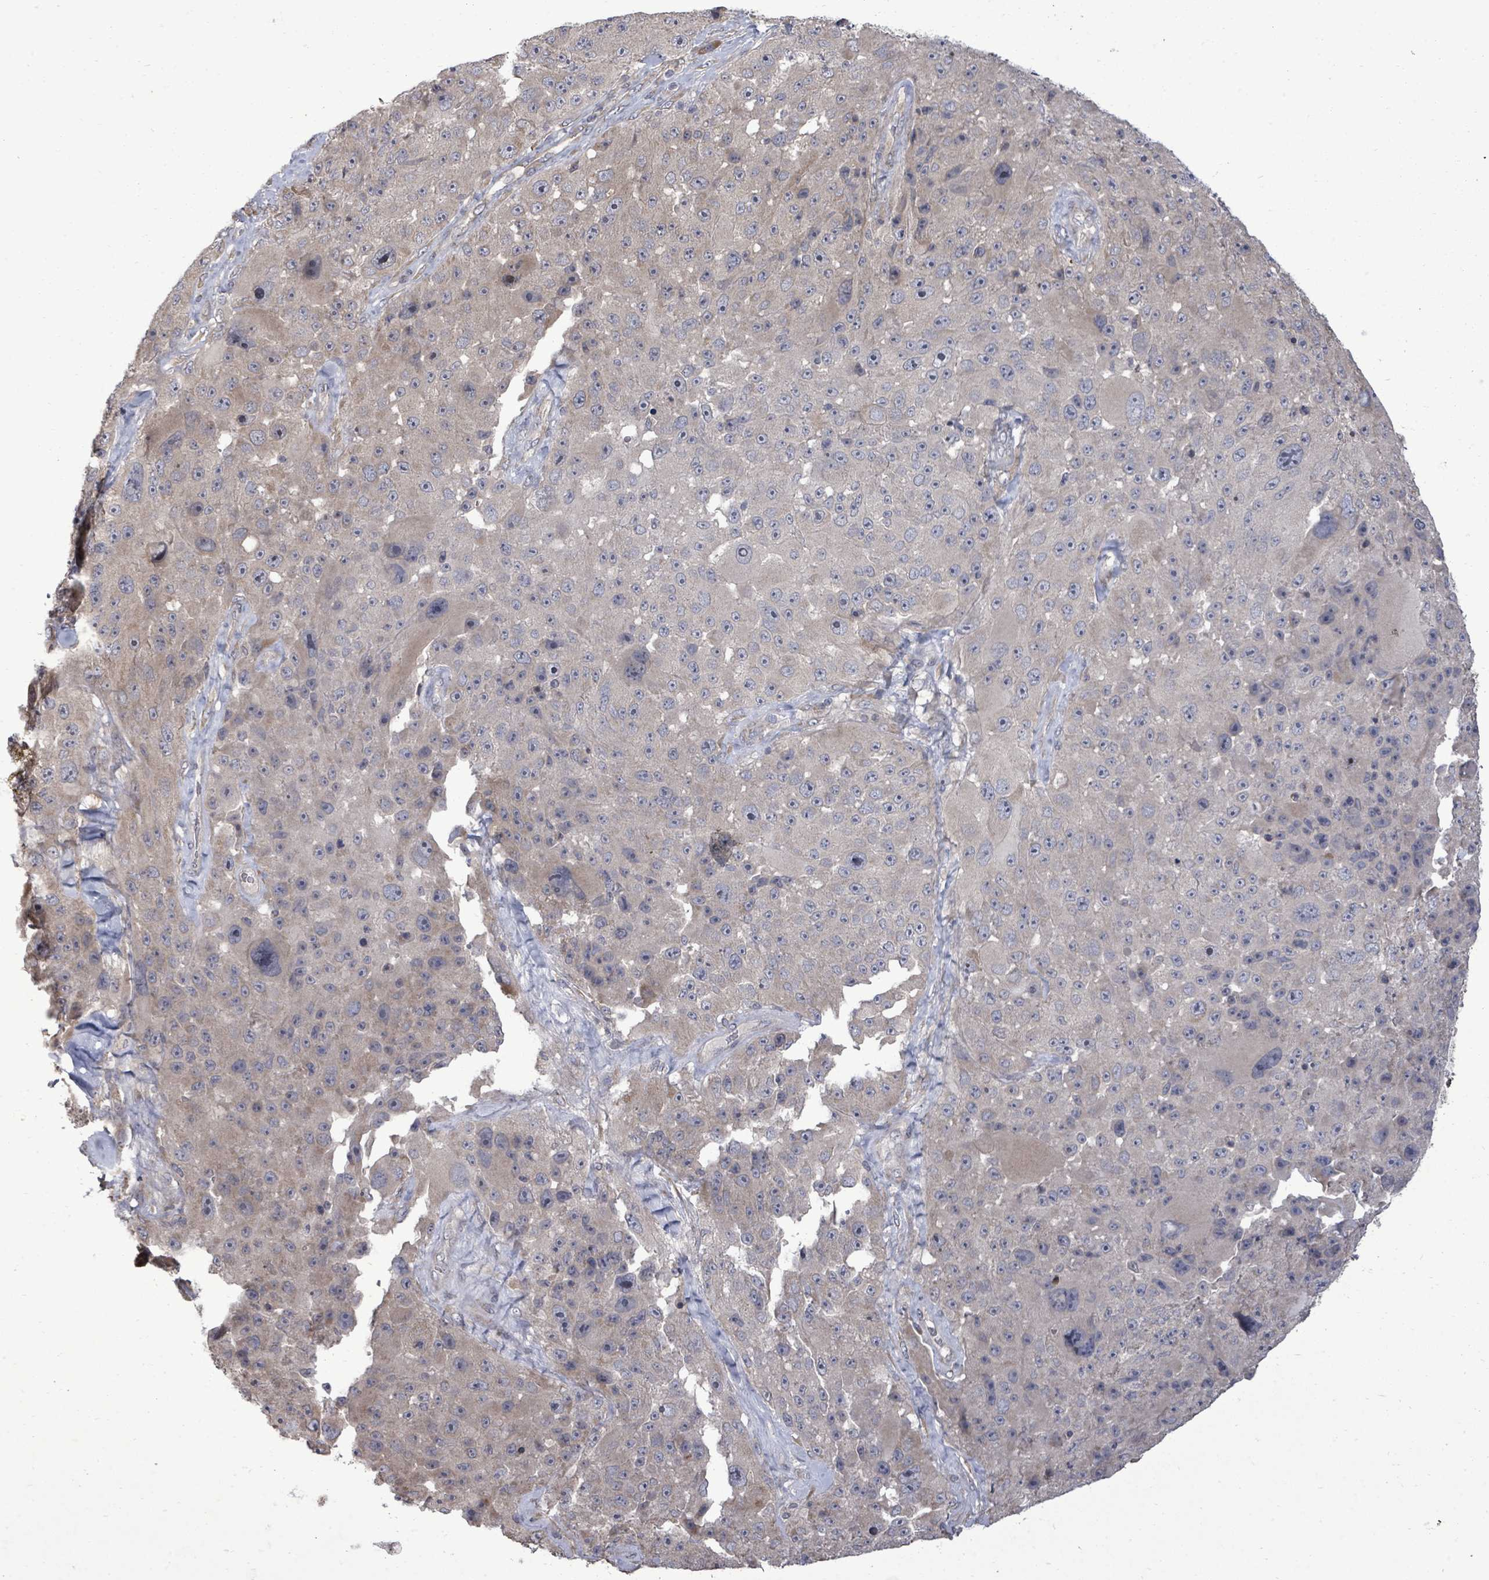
{"staining": {"intensity": "negative", "quantity": "none", "location": "none"}, "tissue": "melanoma", "cell_type": "Tumor cells", "image_type": "cancer", "snomed": [{"axis": "morphology", "description": "Malignant melanoma, Metastatic site"}, {"axis": "topography", "description": "Lymph node"}], "caption": "DAB (3,3'-diaminobenzidine) immunohistochemical staining of melanoma exhibits no significant expression in tumor cells.", "gene": "POMGNT2", "patient": {"sex": "male", "age": 62}}